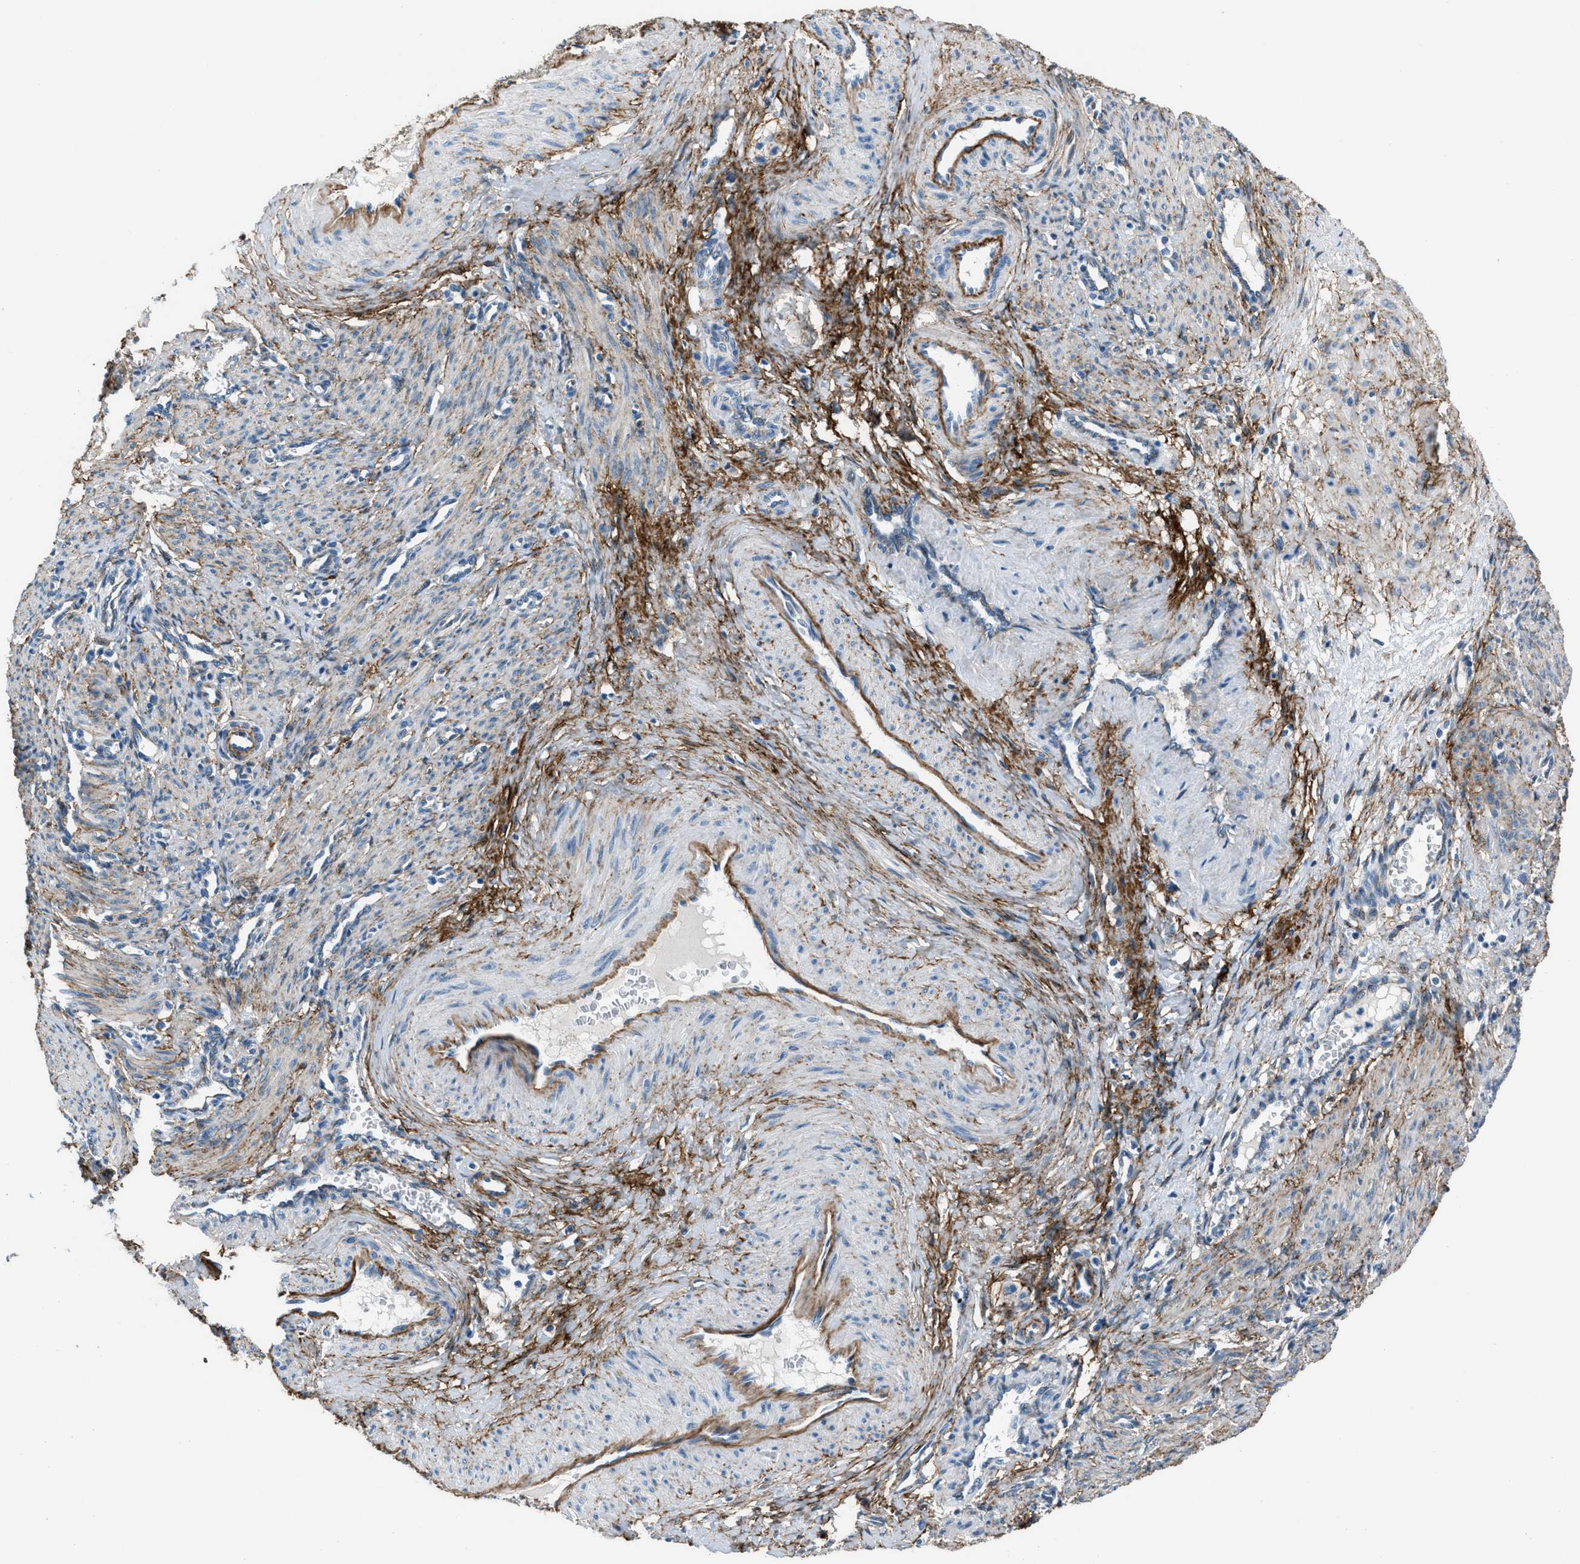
{"staining": {"intensity": "moderate", "quantity": "<25%", "location": "cytoplasmic/membranous"}, "tissue": "smooth muscle", "cell_type": "Smooth muscle cells", "image_type": "normal", "snomed": [{"axis": "morphology", "description": "Normal tissue, NOS"}, {"axis": "topography", "description": "Endometrium"}], "caption": "Brown immunohistochemical staining in normal human smooth muscle exhibits moderate cytoplasmic/membranous positivity in about <25% of smooth muscle cells.", "gene": "FBN1", "patient": {"sex": "female", "age": 33}}